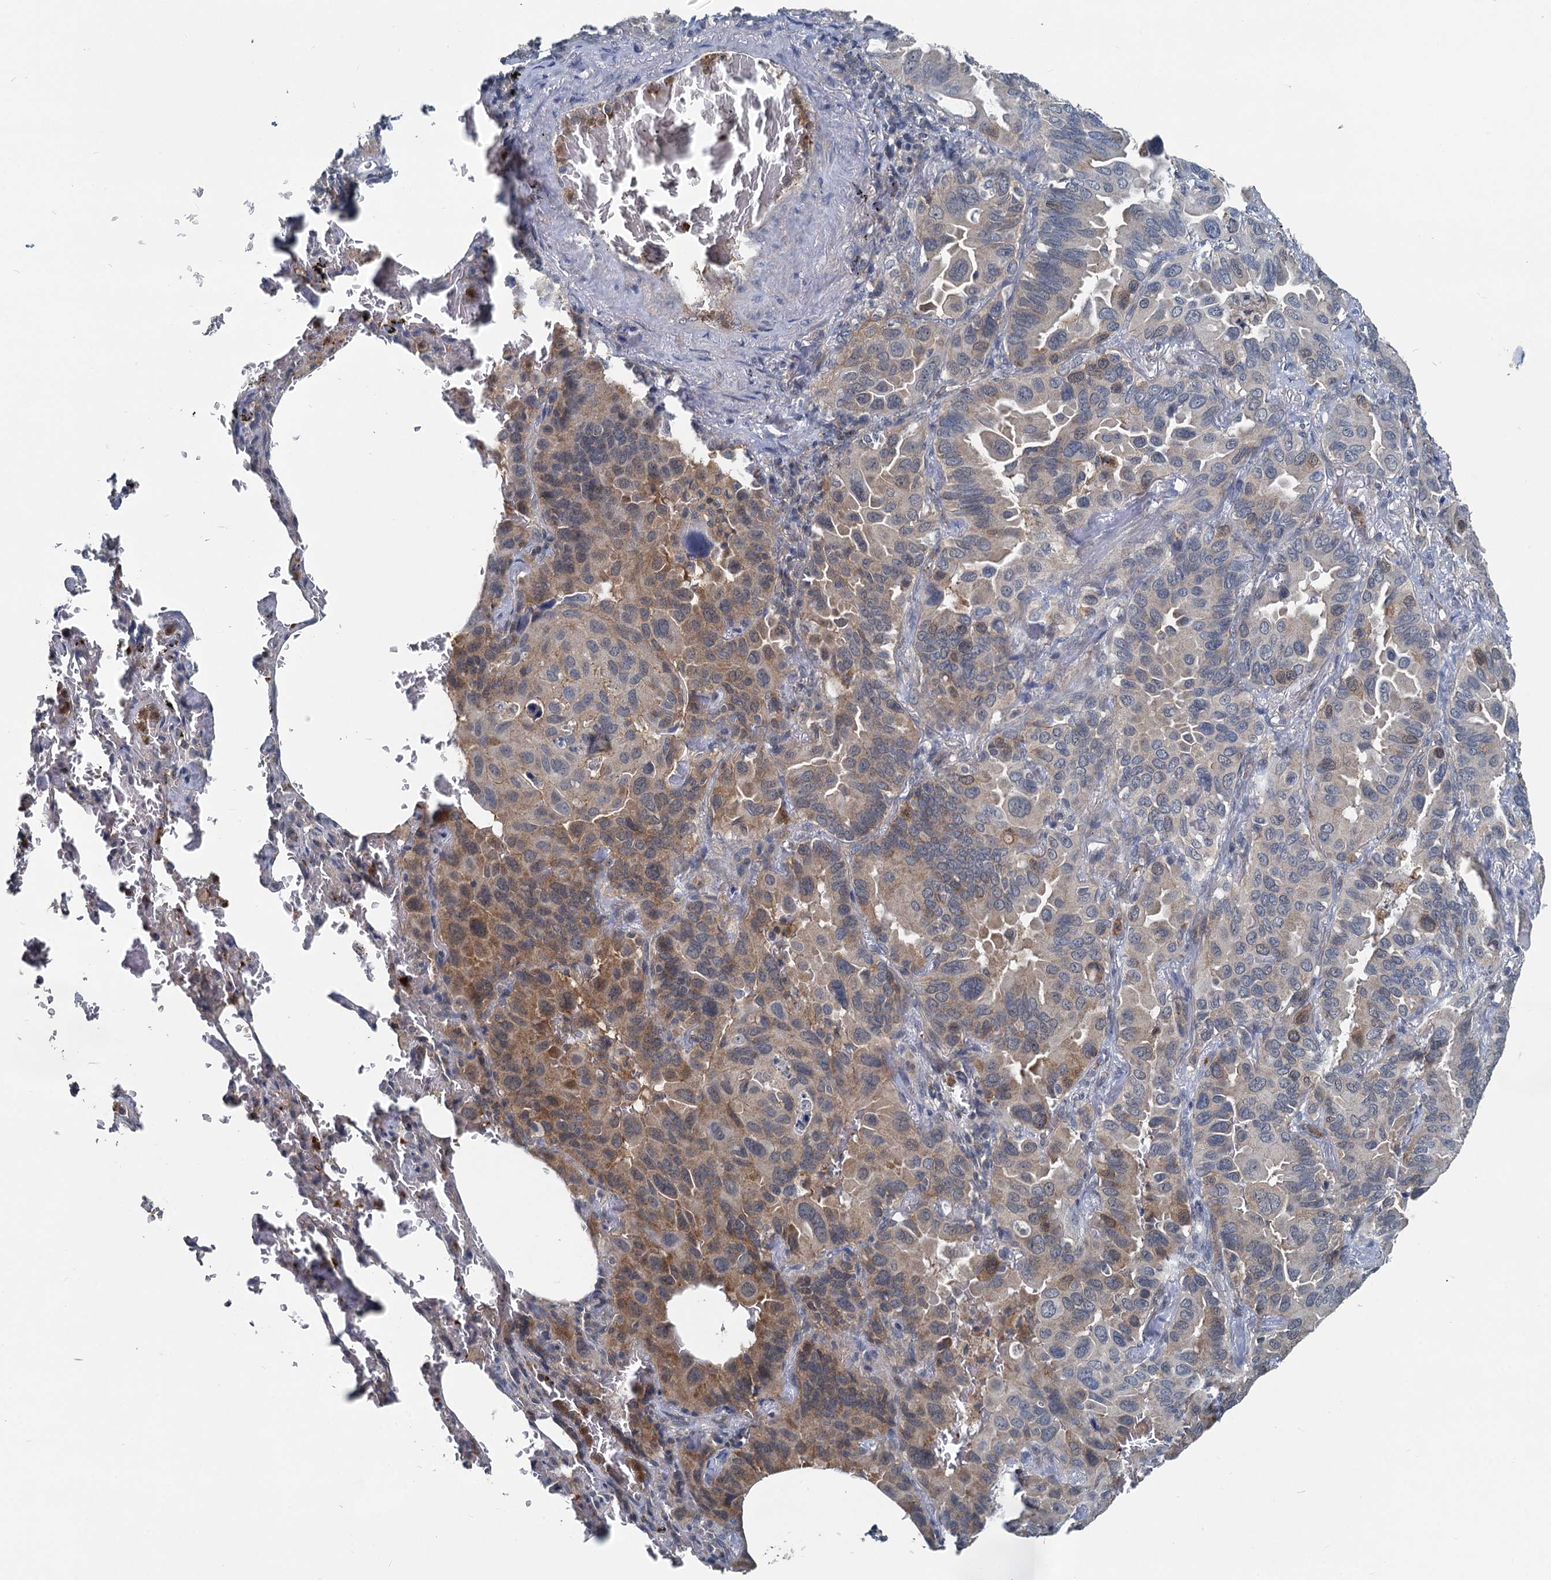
{"staining": {"intensity": "moderate", "quantity": "25%-75%", "location": "cytoplasmic/membranous"}, "tissue": "lung cancer", "cell_type": "Tumor cells", "image_type": "cancer", "snomed": [{"axis": "morphology", "description": "Adenocarcinoma, NOS"}, {"axis": "topography", "description": "Lung"}], "caption": "An immunohistochemistry micrograph of tumor tissue is shown. Protein staining in brown highlights moderate cytoplasmic/membranous positivity in lung adenocarcinoma within tumor cells.", "gene": "GCLM", "patient": {"sex": "male", "age": 64}}